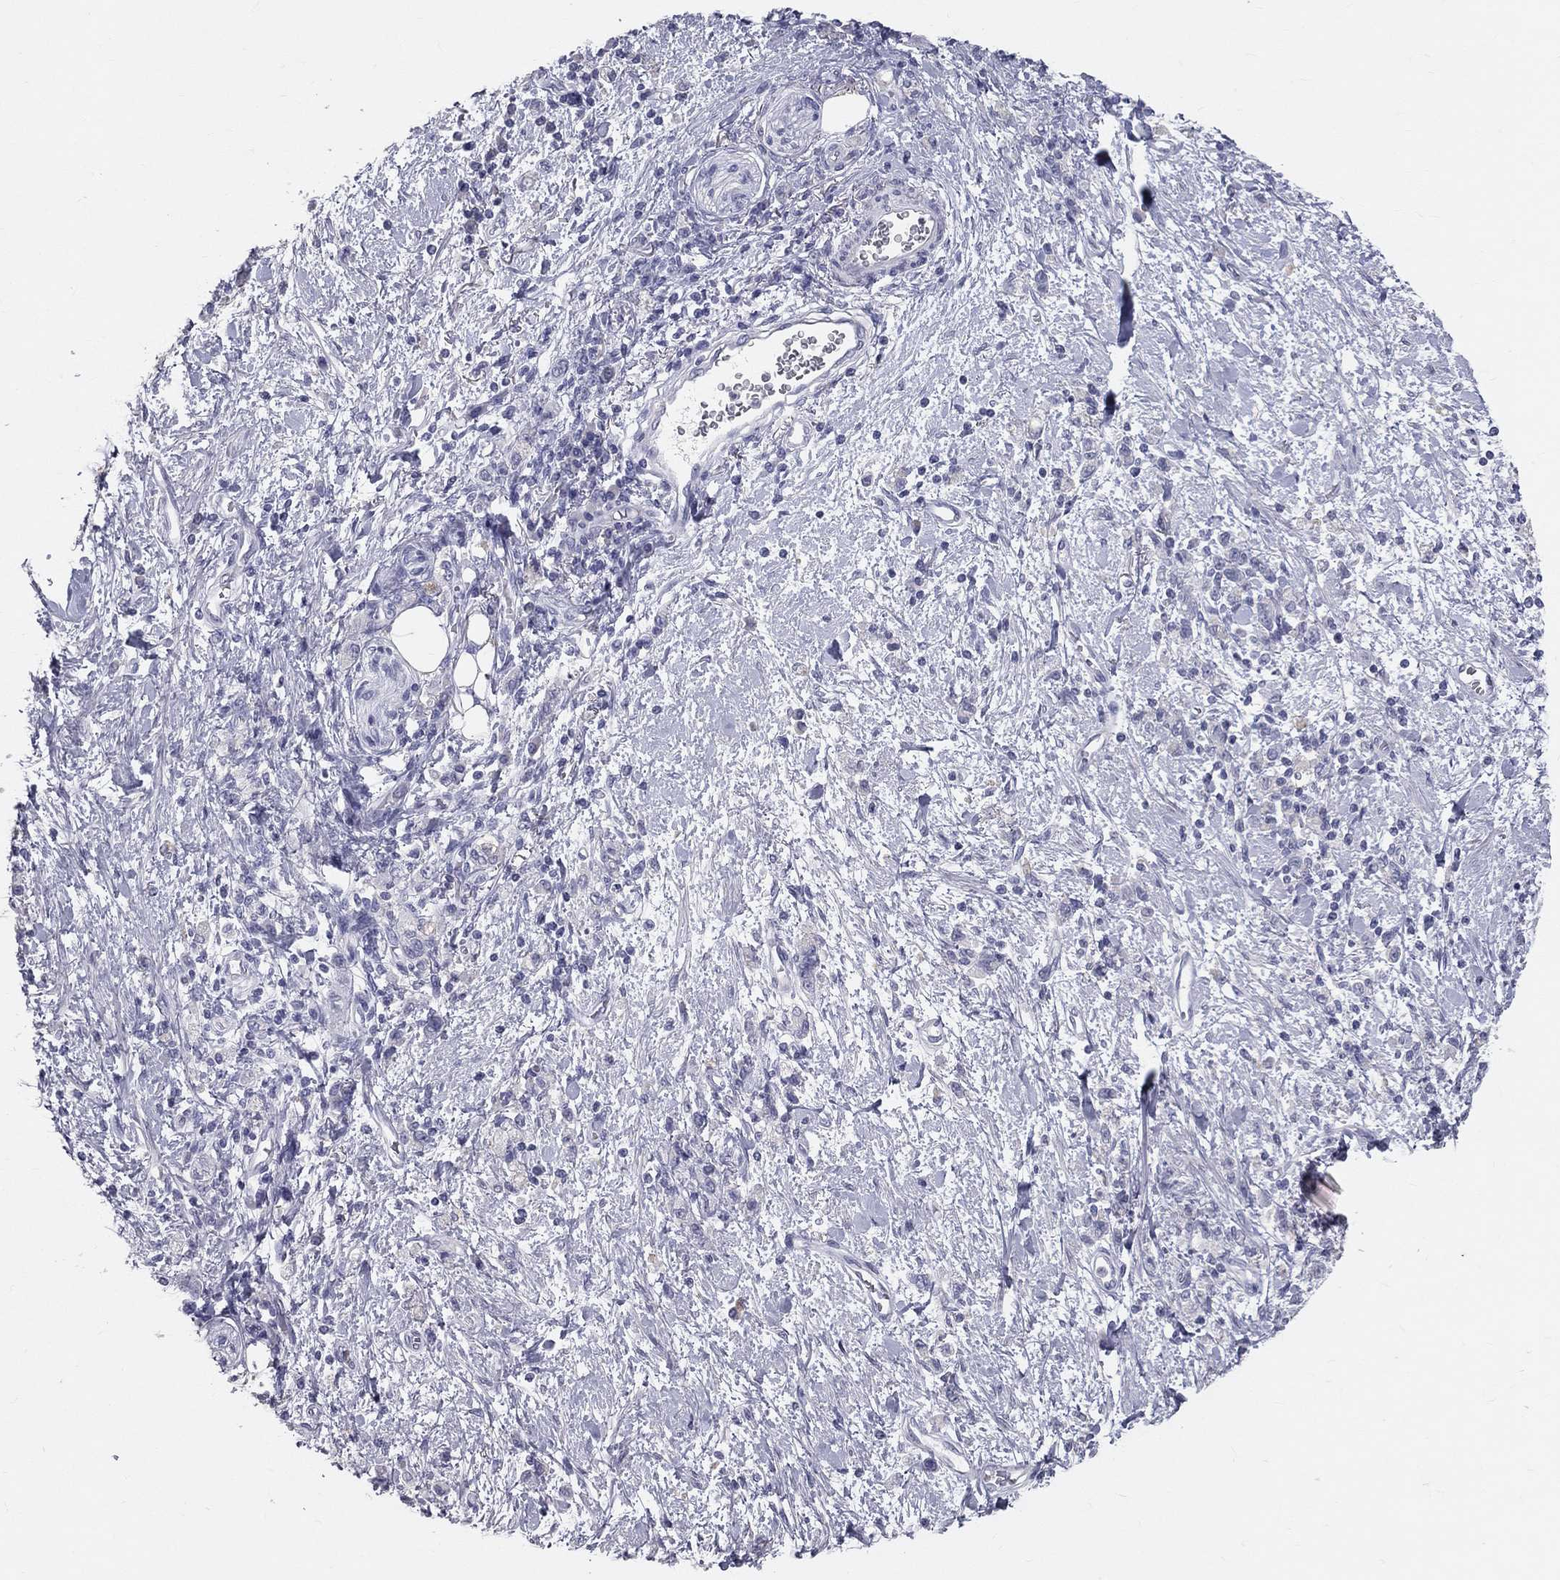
{"staining": {"intensity": "negative", "quantity": "none", "location": "none"}, "tissue": "stomach cancer", "cell_type": "Tumor cells", "image_type": "cancer", "snomed": [{"axis": "morphology", "description": "Adenocarcinoma, NOS"}, {"axis": "topography", "description": "Stomach"}], "caption": "Adenocarcinoma (stomach) was stained to show a protein in brown. There is no significant staining in tumor cells.", "gene": "TFPI2", "patient": {"sex": "male", "age": 77}}